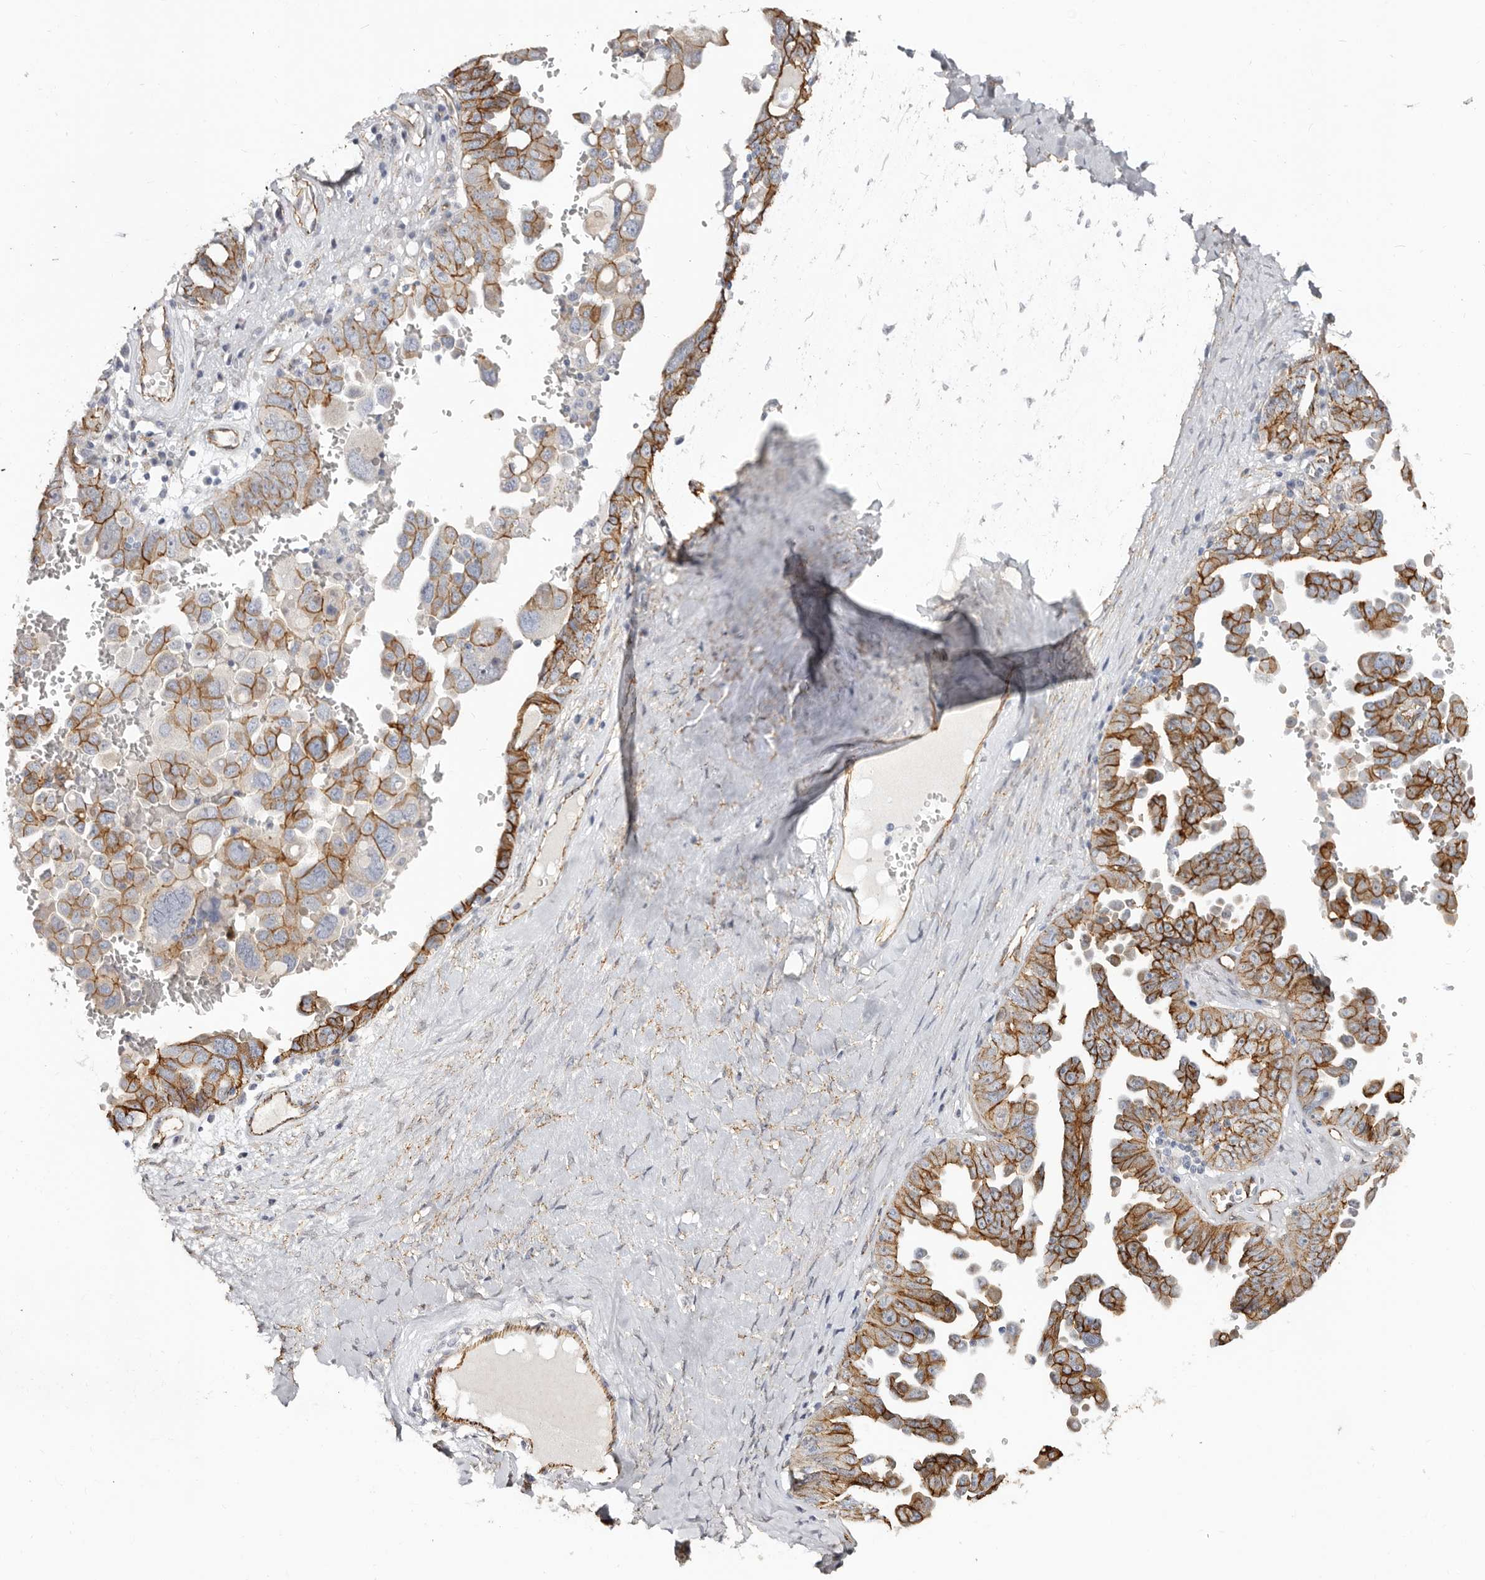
{"staining": {"intensity": "strong", "quantity": ">75%", "location": "cytoplasmic/membranous"}, "tissue": "ovarian cancer", "cell_type": "Tumor cells", "image_type": "cancer", "snomed": [{"axis": "morphology", "description": "Carcinoma, endometroid"}, {"axis": "topography", "description": "Ovary"}], "caption": "Human endometroid carcinoma (ovarian) stained with a brown dye exhibits strong cytoplasmic/membranous positive positivity in approximately >75% of tumor cells.", "gene": "CTNNB1", "patient": {"sex": "female", "age": 62}}